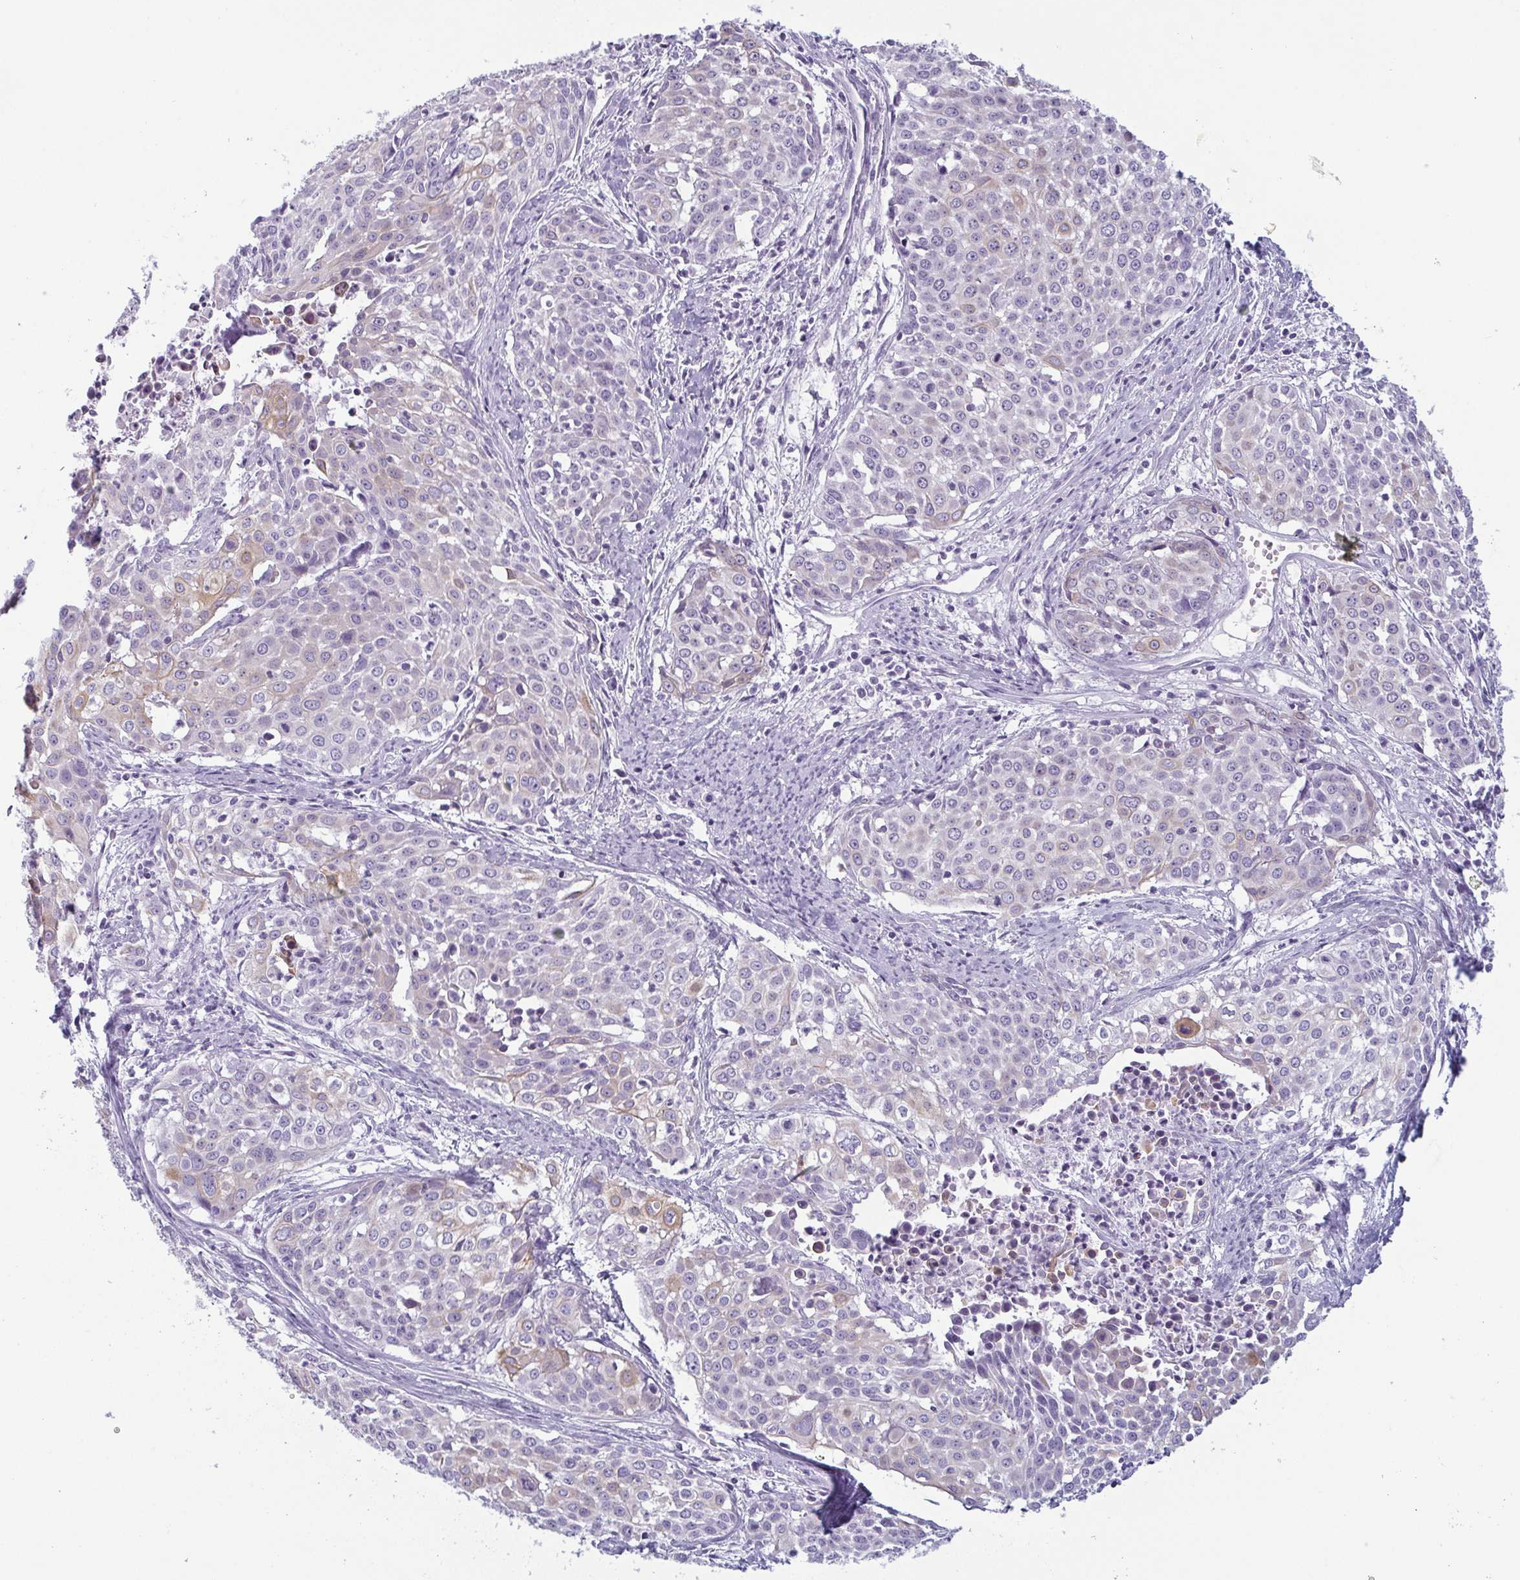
{"staining": {"intensity": "moderate", "quantity": "<25%", "location": "cytoplasmic/membranous"}, "tissue": "cervical cancer", "cell_type": "Tumor cells", "image_type": "cancer", "snomed": [{"axis": "morphology", "description": "Squamous cell carcinoma, NOS"}, {"axis": "topography", "description": "Cervix"}], "caption": "A photomicrograph of human cervical cancer (squamous cell carcinoma) stained for a protein exhibits moderate cytoplasmic/membranous brown staining in tumor cells. (Stains: DAB in brown, nuclei in blue, Microscopy: brightfield microscopy at high magnification).", "gene": "KRT78", "patient": {"sex": "female", "age": 39}}